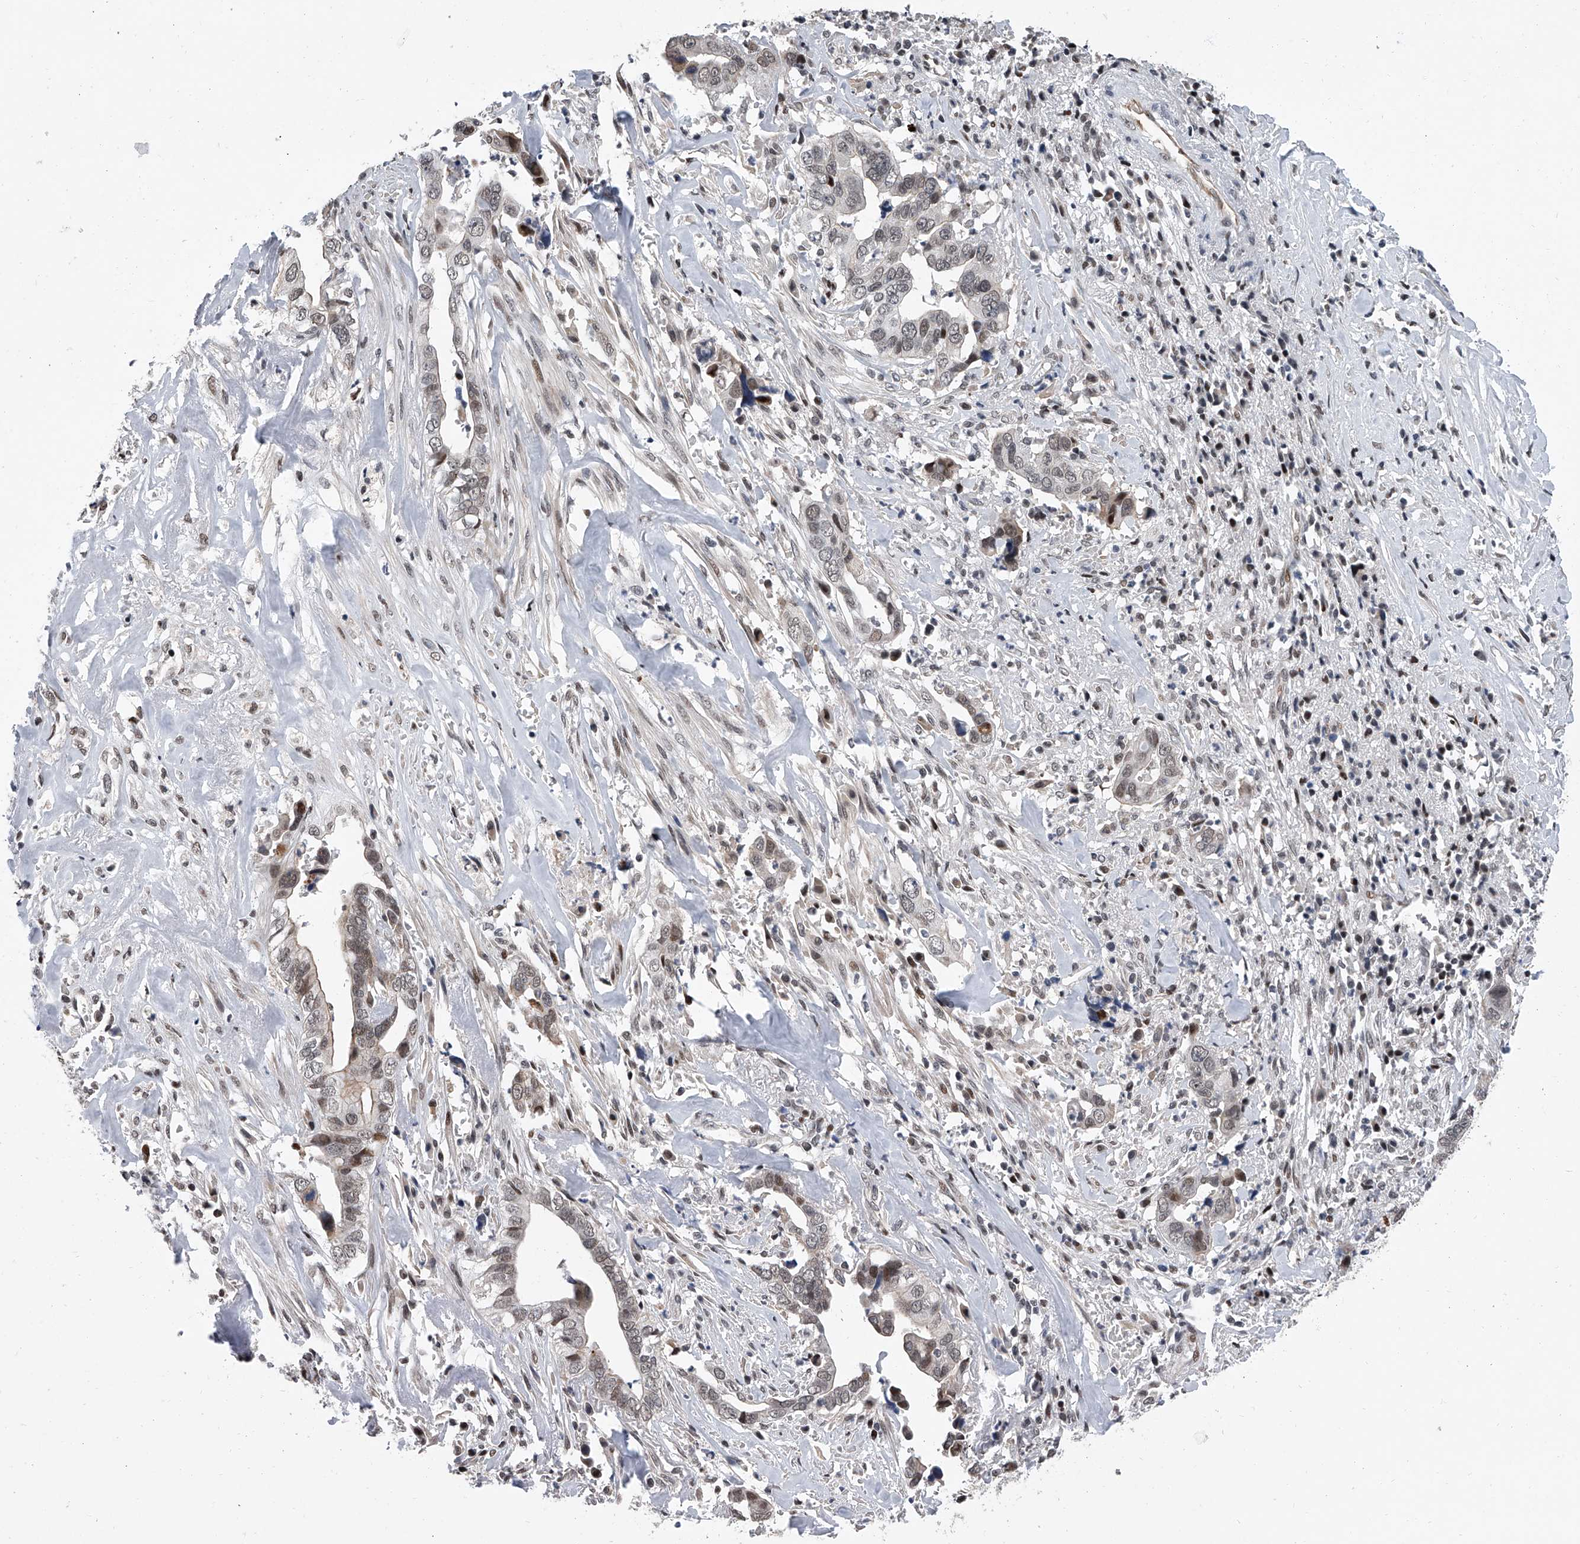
{"staining": {"intensity": "negative", "quantity": "none", "location": "none"}, "tissue": "liver cancer", "cell_type": "Tumor cells", "image_type": "cancer", "snomed": [{"axis": "morphology", "description": "Cholangiocarcinoma"}, {"axis": "topography", "description": "Liver"}], "caption": "Tumor cells are negative for brown protein staining in liver cholangiocarcinoma.", "gene": "ZNF426", "patient": {"sex": "female", "age": 79}}